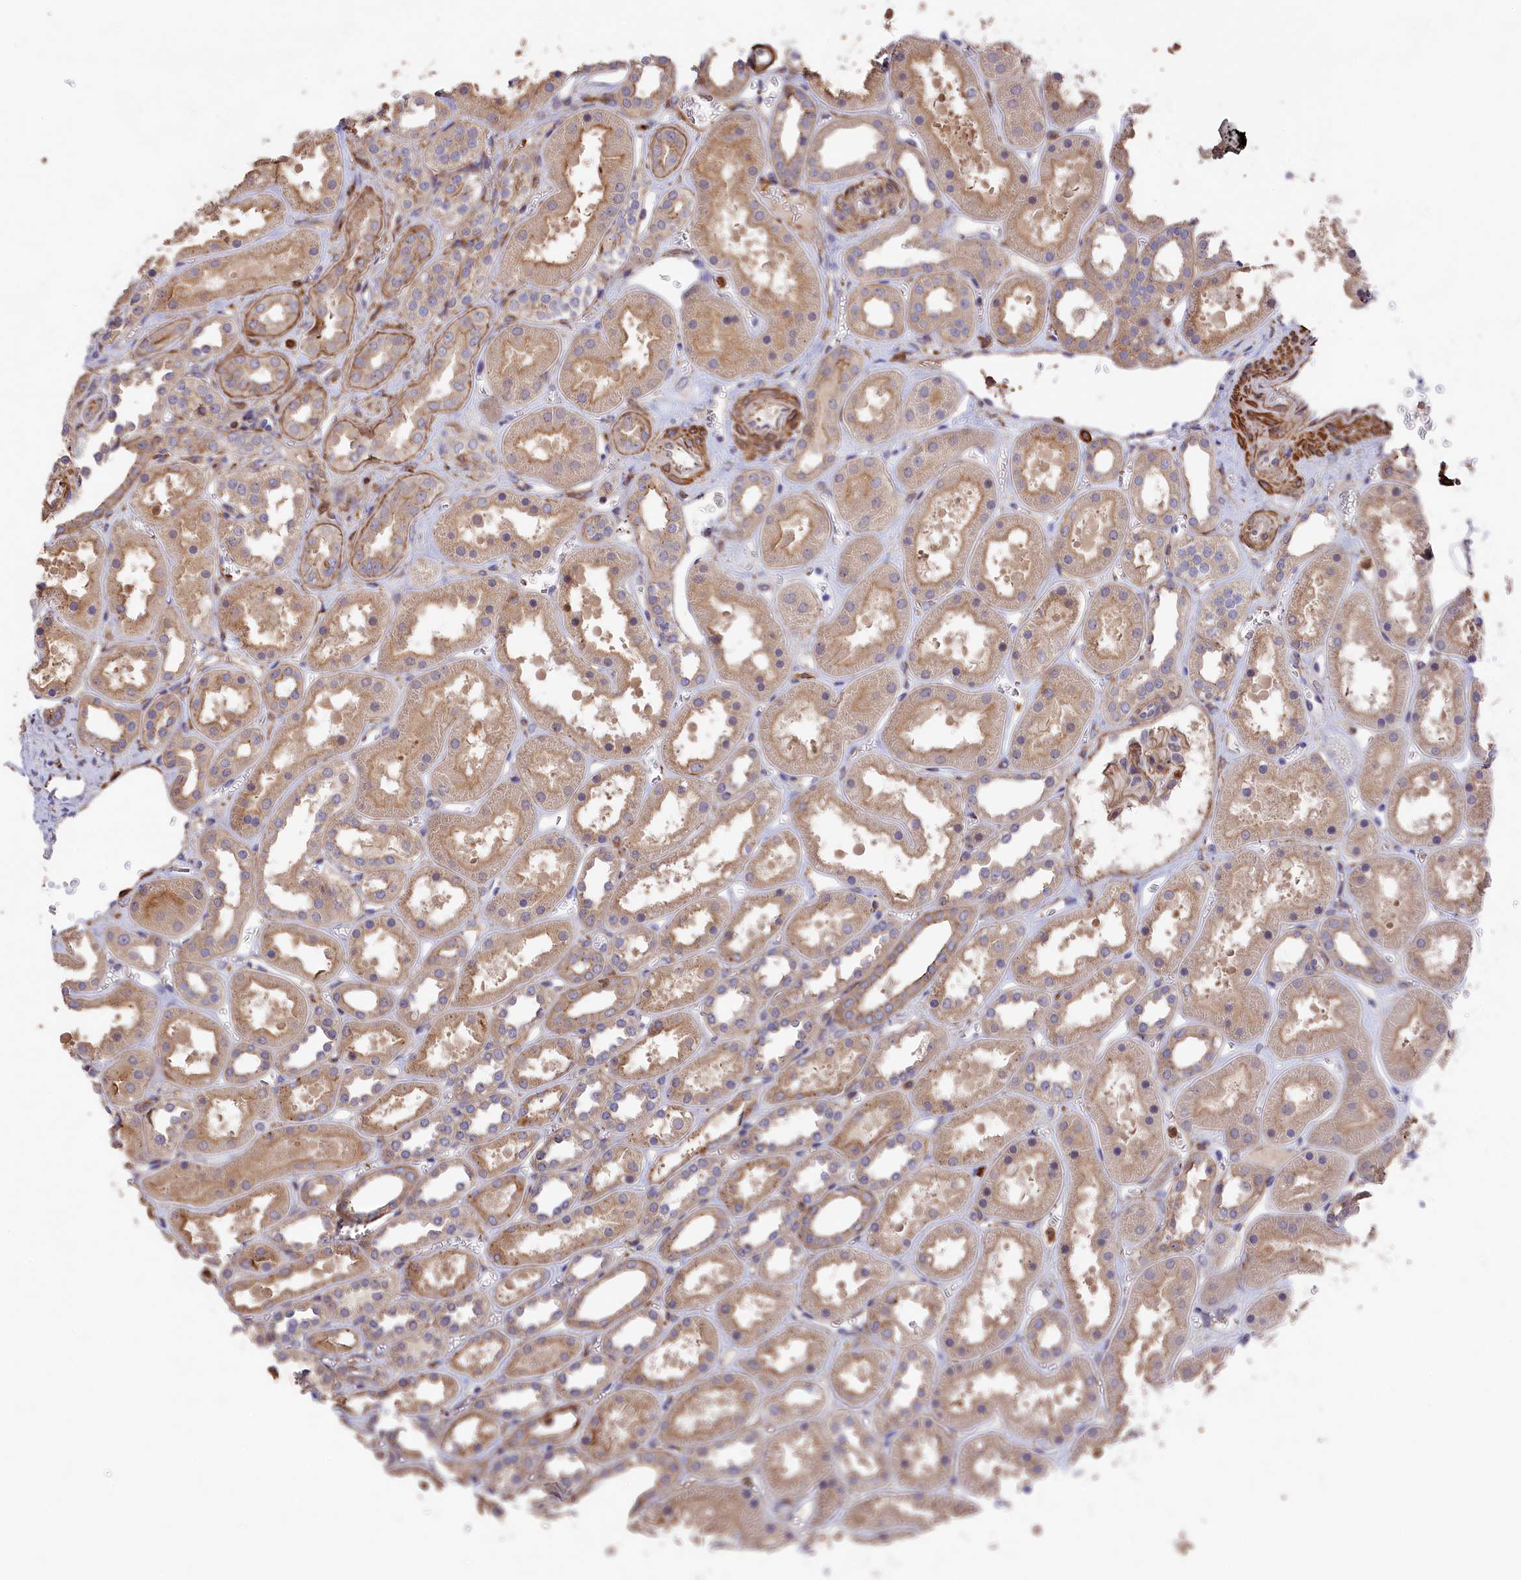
{"staining": {"intensity": "moderate", "quantity": "25%-75%", "location": "cytoplasmic/membranous"}, "tissue": "kidney", "cell_type": "Cells in glomeruli", "image_type": "normal", "snomed": [{"axis": "morphology", "description": "Normal tissue, NOS"}, {"axis": "topography", "description": "Kidney"}], "caption": "Immunohistochemistry (IHC) staining of unremarkable kidney, which exhibits medium levels of moderate cytoplasmic/membranous staining in about 25%-75% of cells in glomeruli indicating moderate cytoplasmic/membranous protein staining. The staining was performed using DAB (3,3'-diaminobenzidine) (brown) for protein detection and nuclei were counterstained in hematoxylin (blue).", "gene": "RAPSN", "patient": {"sex": "female", "age": 41}}